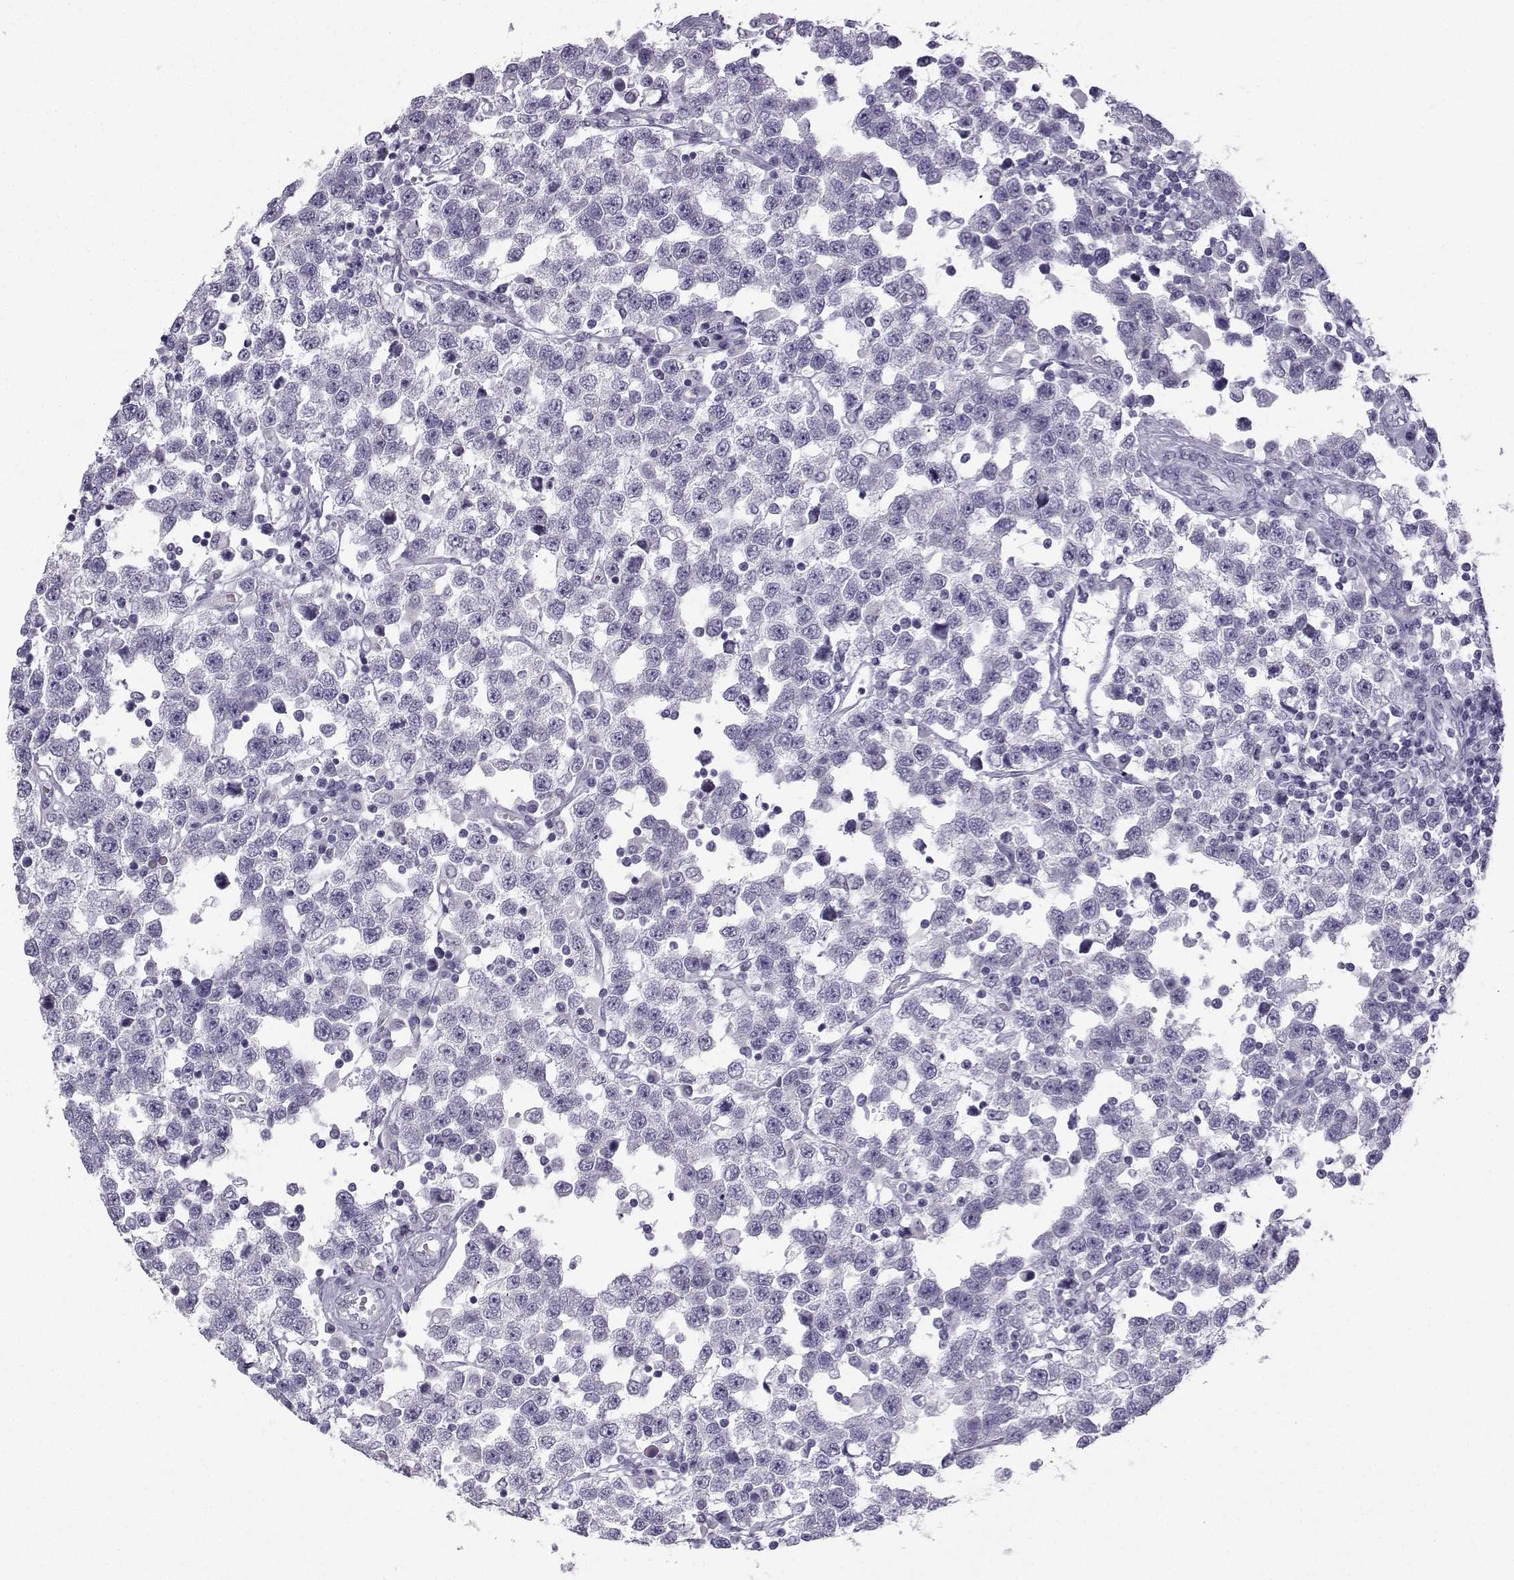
{"staining": {"intensity": "negative", "quantity": "none", "location": "none"}, "tissue": "testis cancer", "cell_type": "Tumor cells", "image_type": "cancer", "snomed": [{"axis": "morphology", "description": "Seminoma, NOS"}, {"axis": "topography", "description": "Testis"}], "caption": "Tumor cells show no significant protein positivity in seminoma (testis).", "gene": "ZBTB8B", "patient": {"sex": "male", "age": 34}}